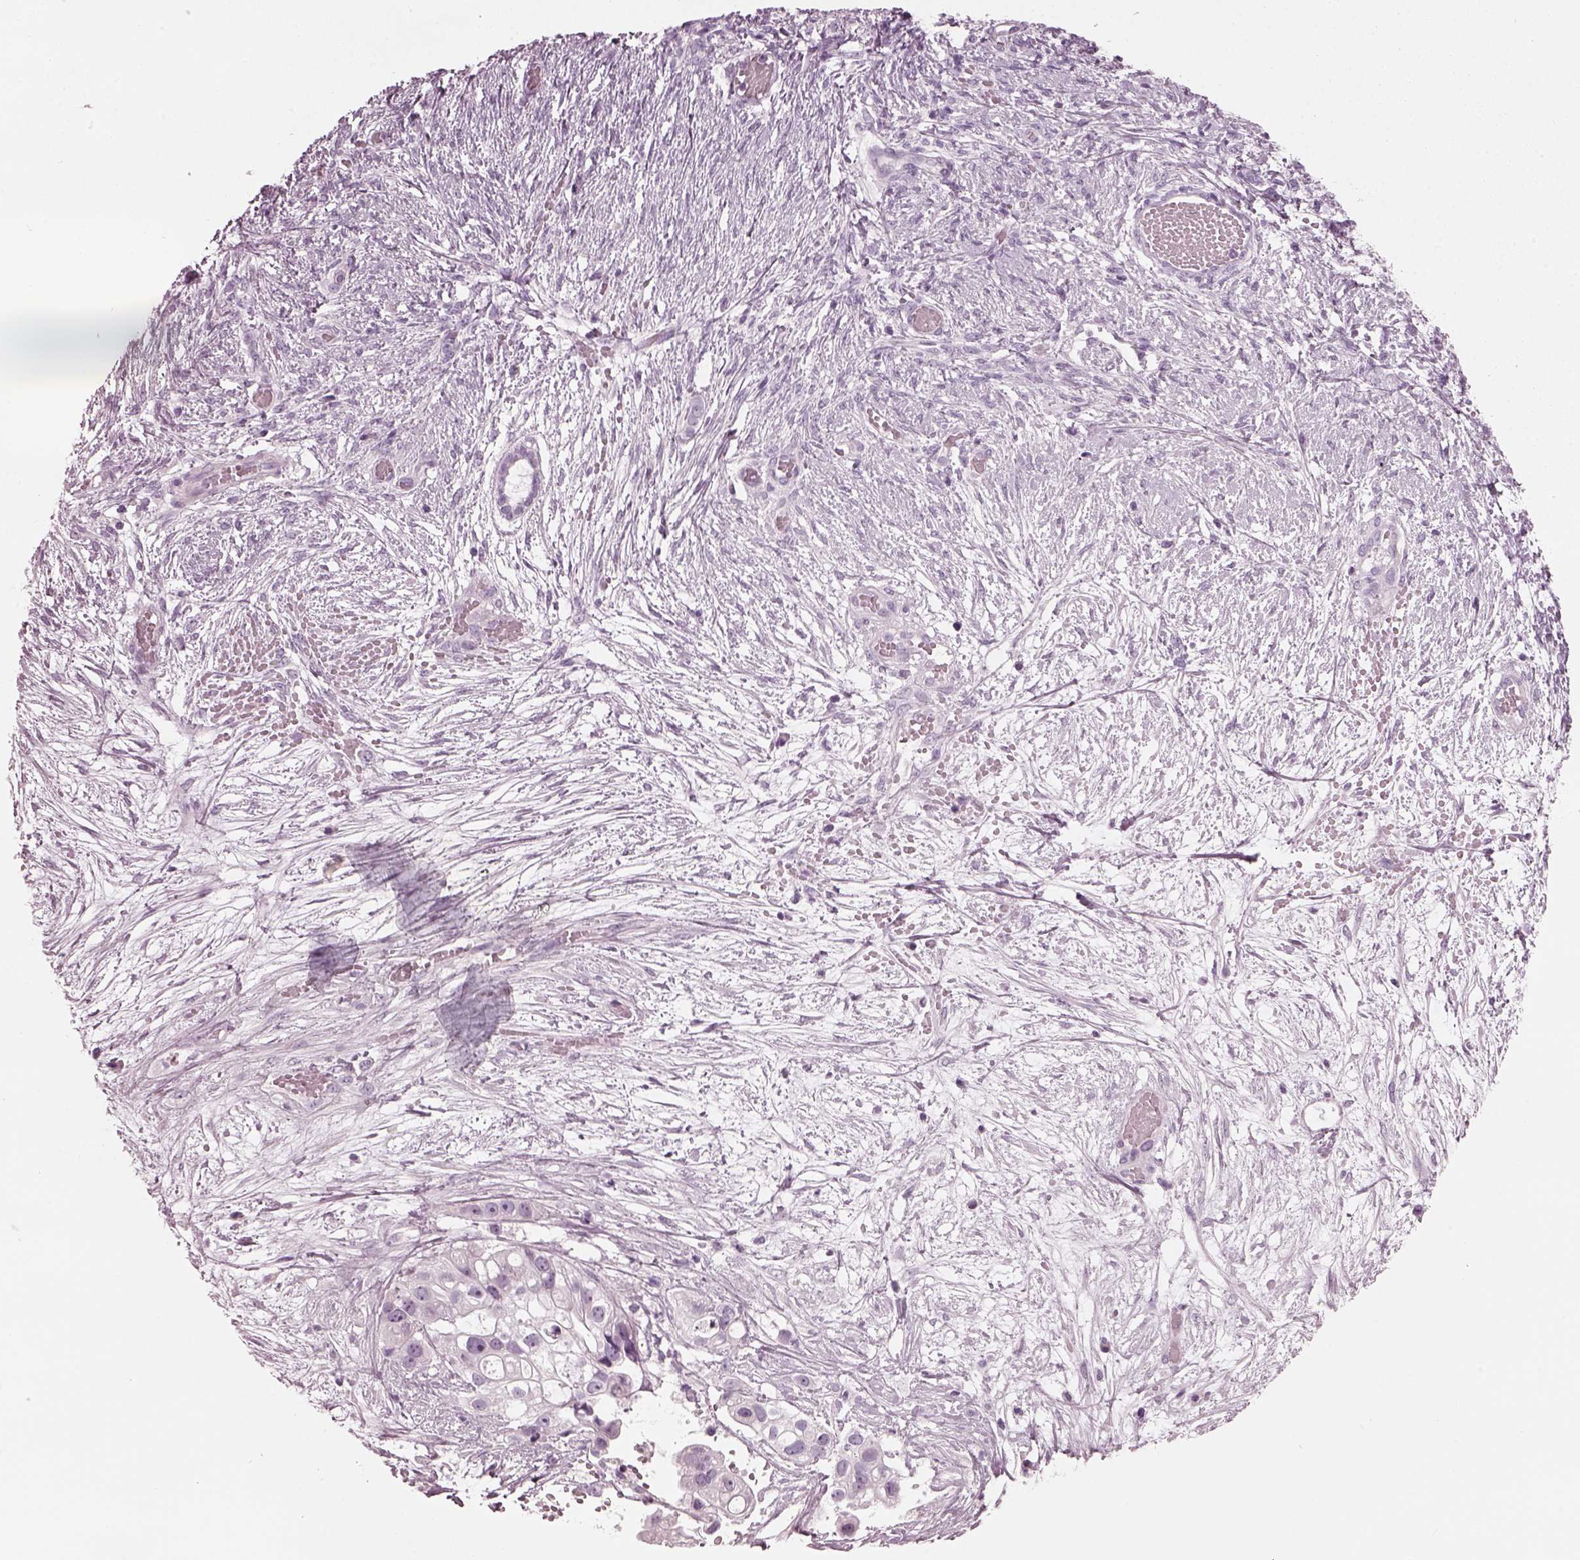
{"staining": {"intensity": "negative", "quantity": "none", "location": "none"}, "tissue": "ovarian cancer", "cell_type": "Tumor cells", "image_type": "cancer", "snomed": [{"axis": "morphology", "description": "Cystadenocarcinoma, serous, NOS"}, {"axis": "topography", "description": "Ovary"}], "caption": "Immunohistochemistry of ovarian serous cystadenocarcinoma demonstrates no expression in tumor cells.", "gene": "PDC", "patient": {"sex": "female", "age": 56}}